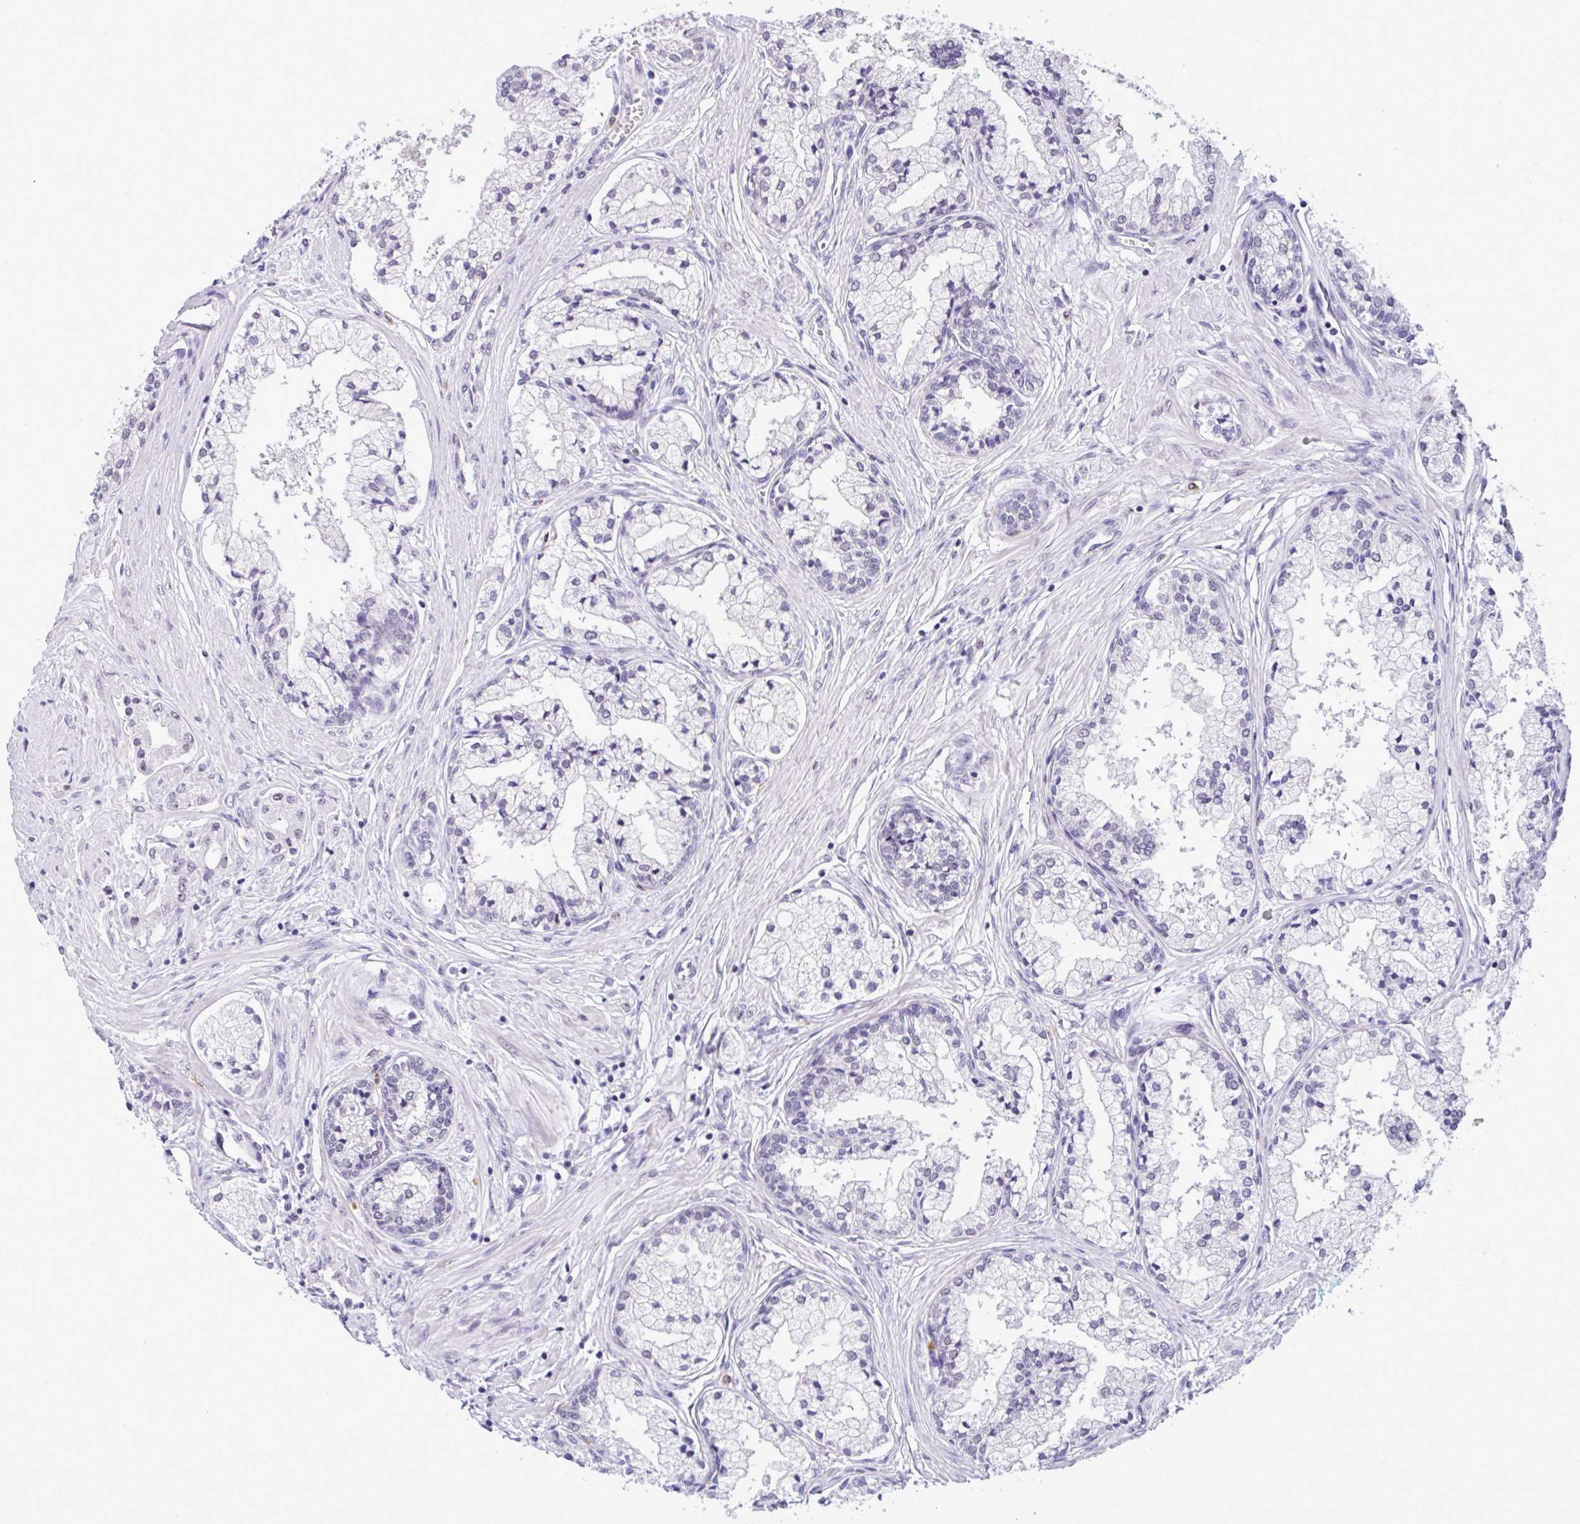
{"staining": {"intensity": "negative", "quantity": "none", "location": "none"}, "tissue": "prostate cancer", "cell_type": "Tumor cells", "image_type": "cancer", "snomed": [{"axis": "morphology", "description": "Adenocarcinoma, High grade"}, {"axis": "topography", "description": "Prostate"}], "caption": "This photomicrograph is of prostate cancer stained with immunohistochemistry (IHC) to label a protein in brown with the nuclei are counter-stained blue. There is no positivity in tumor cells.", "gene": "YBX2", "patient": {"sex": "male", "age": 66}}